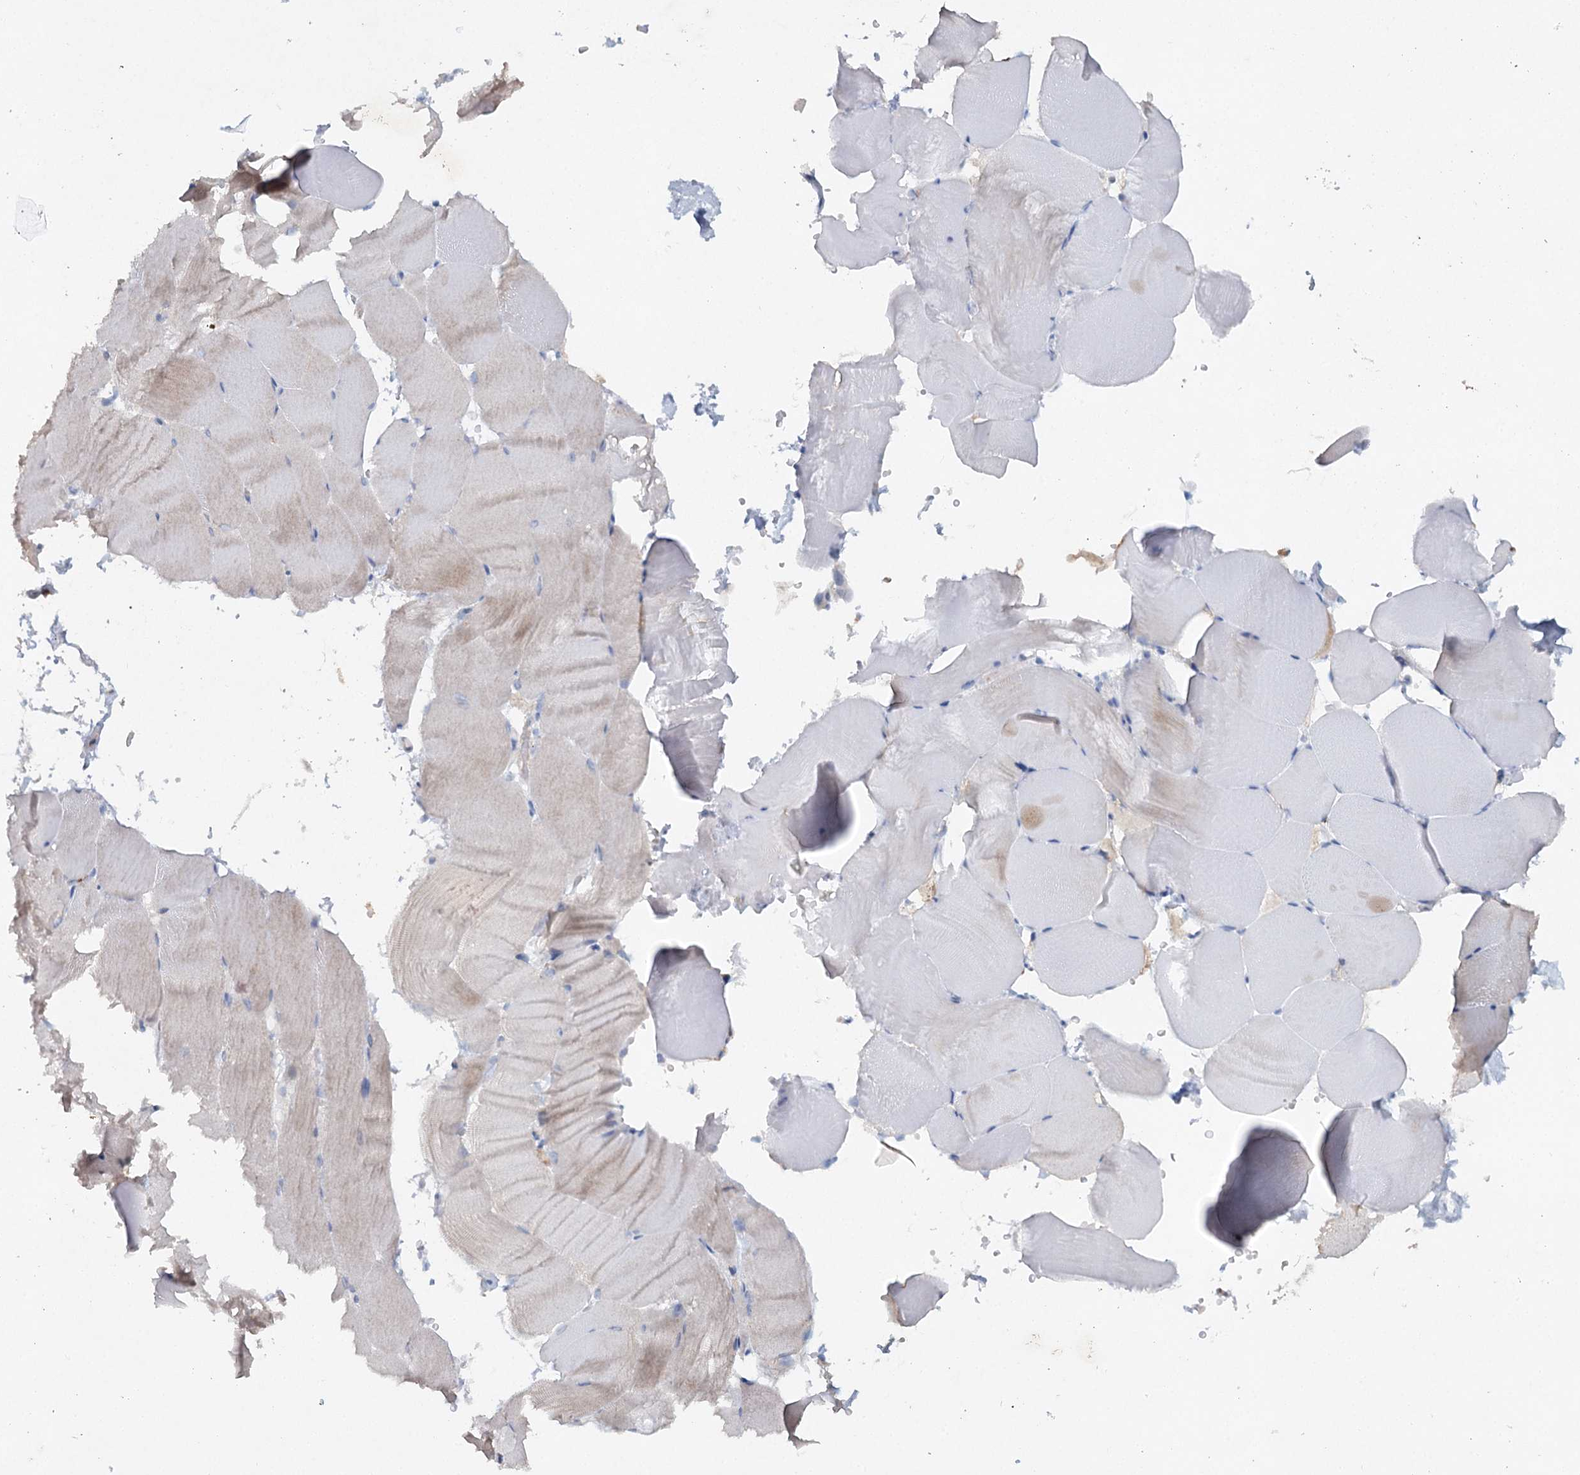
{"staining": {"intensity": "weak", "quantity": "<25%", "location": "cytoplasmic/membranous"}, "tissue": "skeletal muscle", "cell_type": "Myocytes", "image_type": "normal", "snomed": [{"axis": "morphology", "description": "Normal tissue, NOS"}, {"axis": "topography", "description": "Skeletal muscle"}, {"axis": "topography", "description": "Parathyroid gland"}], "caption": "This is a photomicrograph of immunohistochemistry (IHC) staining of unremarkable skeletal muscle, which shows no expression in myocytes.", "gene": "RFX6", "patient": {"sex": "female", "age": 37}}